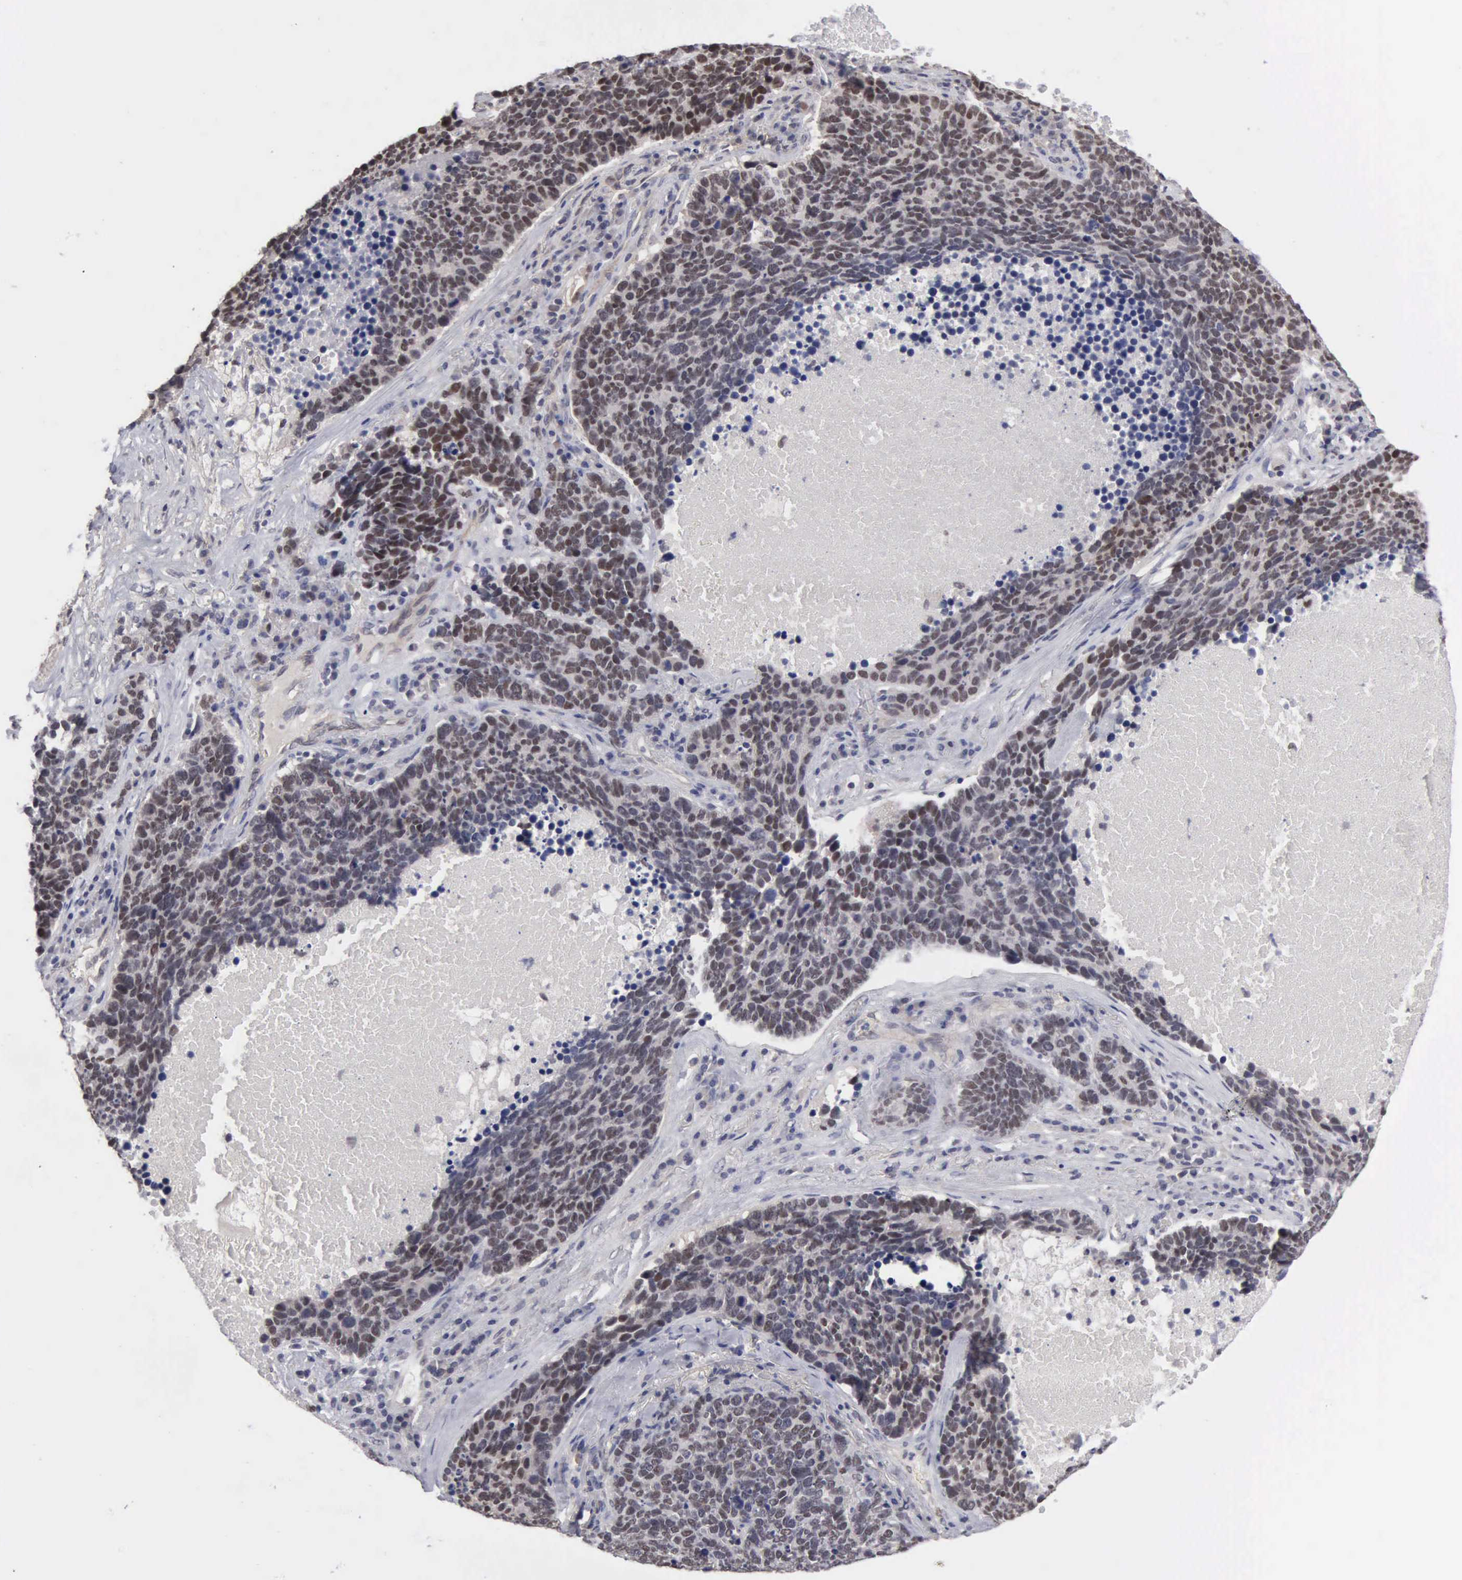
{"staining": {"intensity": "moderate", "quantity": "25%-75%", "location": "nuclear"}, "tissue": "lung cancer", "cell_type": "Tumor cells", "image_type": "cancer", "snomed": [{"axis": "morphology", "description": "Neoplasm, malignant, NOS"}, {"axis": "topography", "description": "Lung"}], "caption": "Lung cancer tissue demonstrates moderate nuclear staining in approximately 25%-75% of tumor cells, visualized by immunohistochemistry.", "gene": "ZBTB33", "patient": {"sex": "female", "age": 75}}